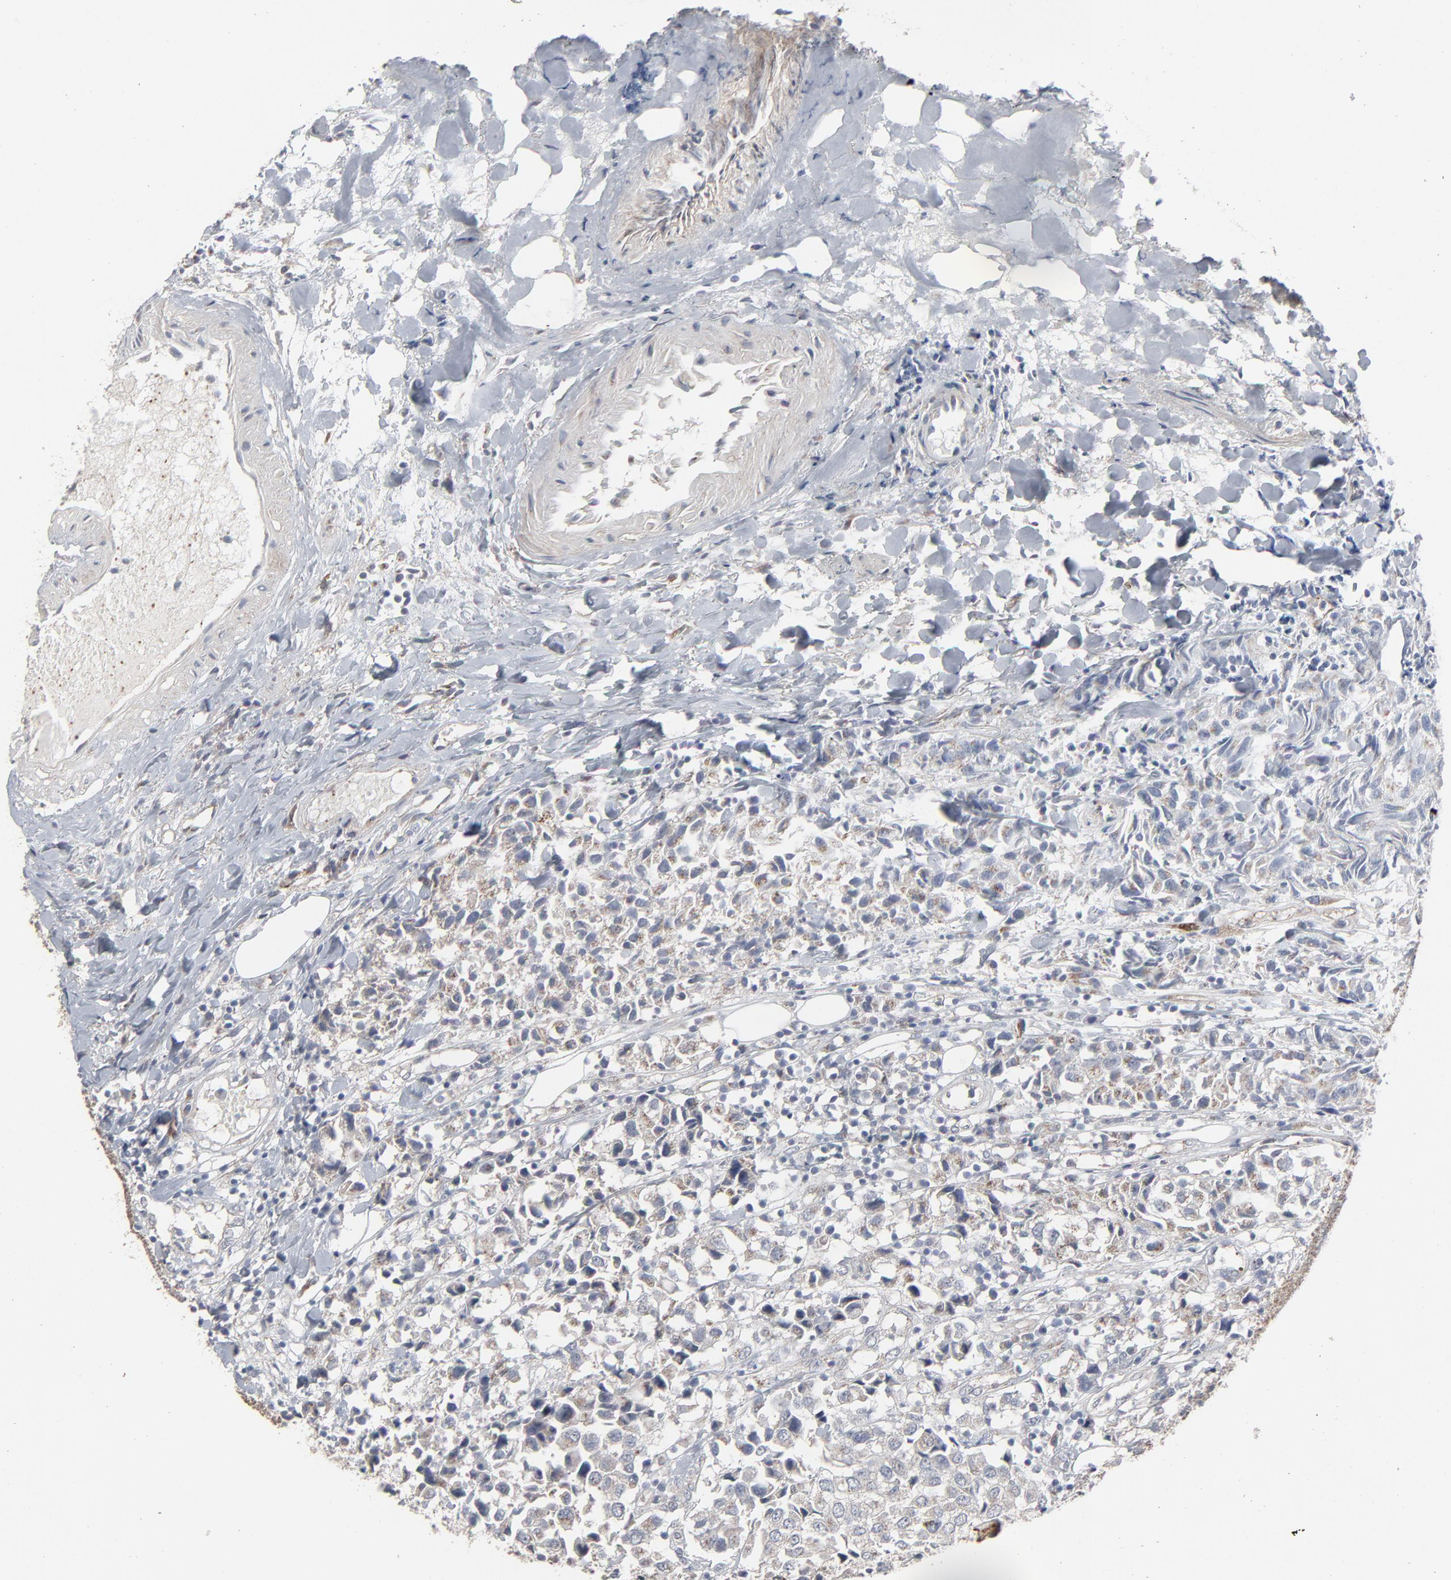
{"staining": {"intensity": "weak", "quantity": "25%-75%", "location": "cytoplasmic/membranous"}, "tissue": "urothelial cancer", "cell_type": "Tumor cells", "image_type": "cancer", "snomed": [{"axis": "morphology", "description": "Urothelial carcinoma, High grade"}, {"axis": "topography", "description": "Urinary bladder"}], "caption": "Tumor cells display low levels of weak cytoplasmic/membranous positivity in approximately 25%-75% of cells in urothelial cancer.", "gene": "JAM3", "patient": {"sex": "female", "age": 75}}